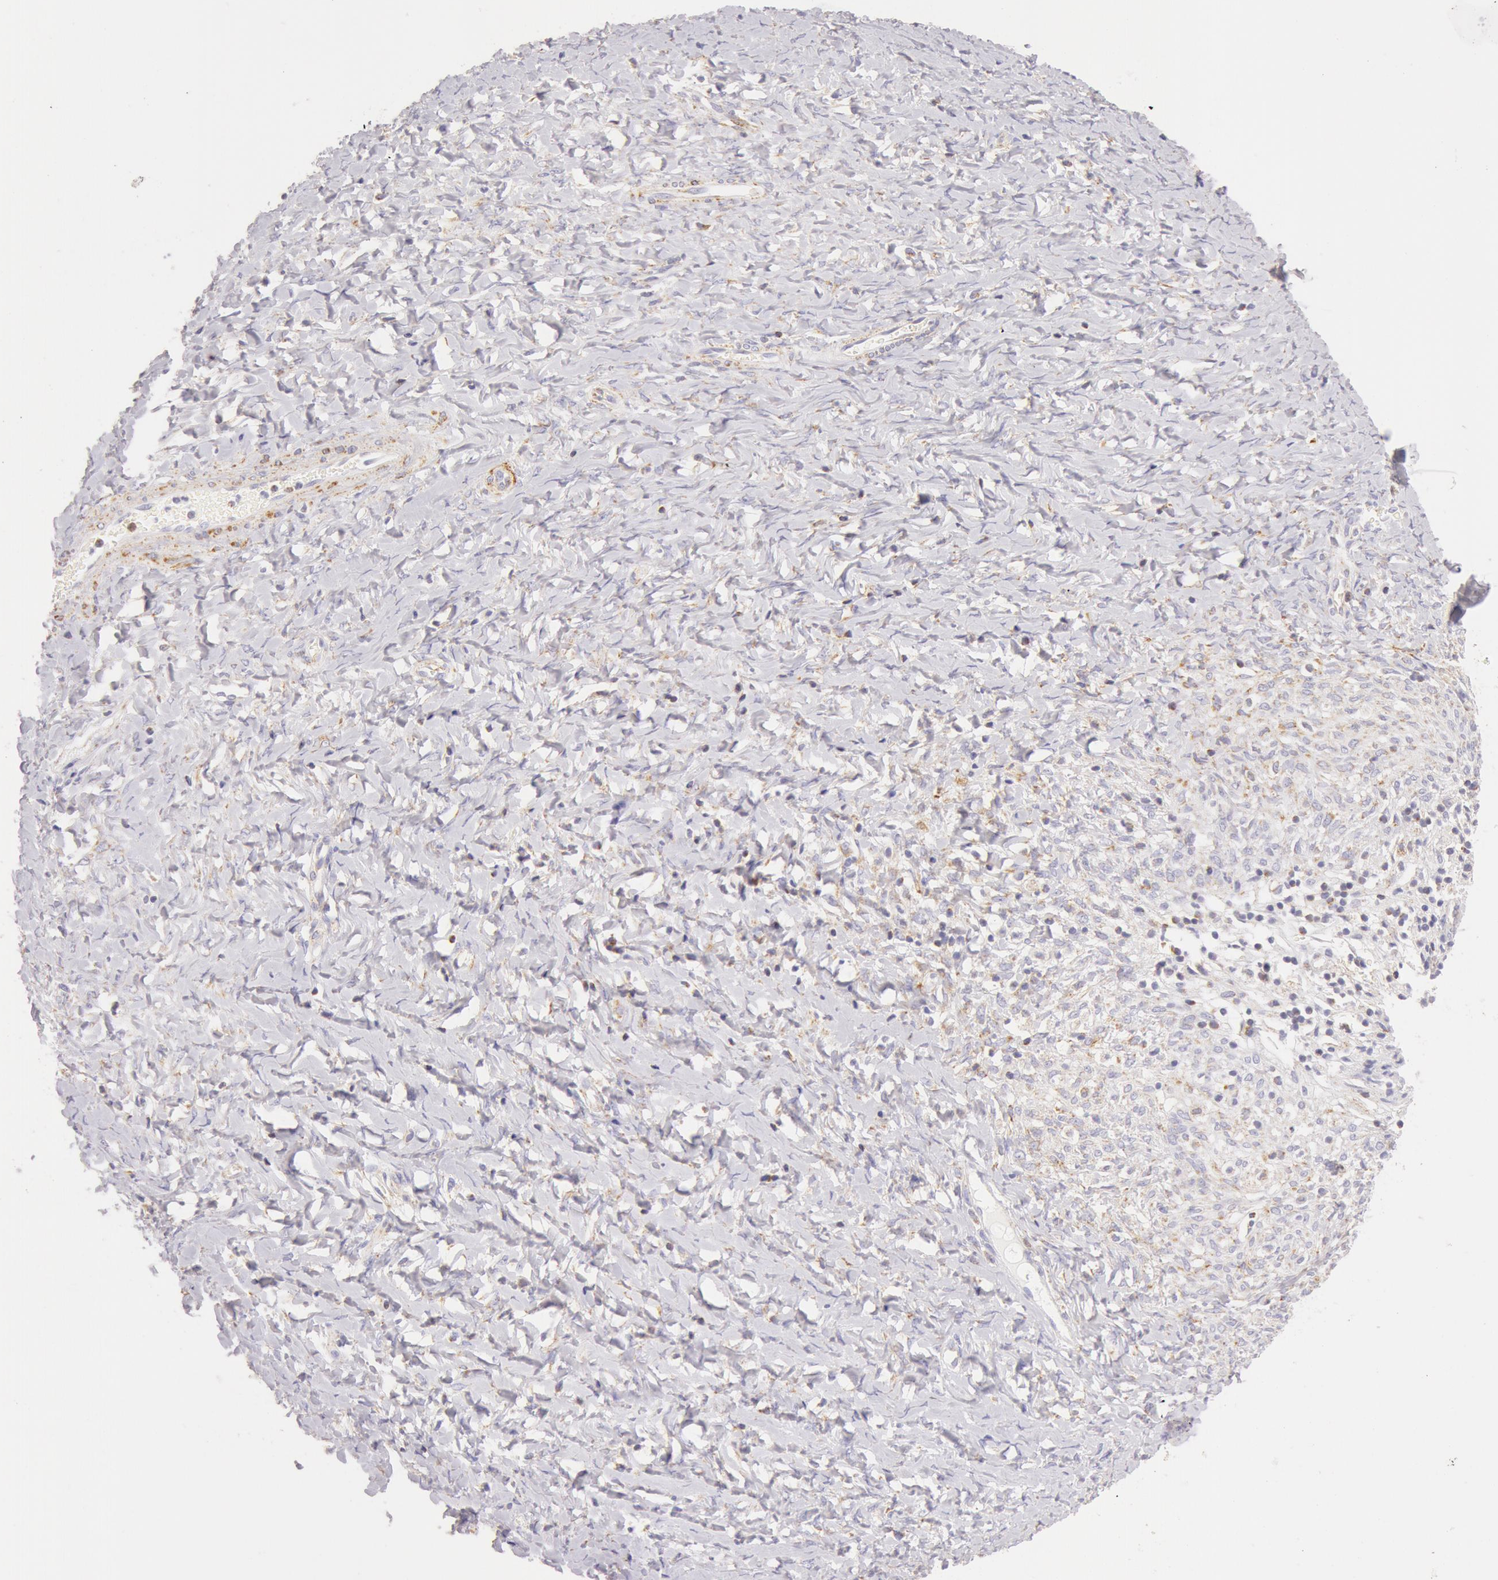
{"staining": {"intensity": "weak", "quantity": "25%-75%", "location": "cytoplasmic/membranous"}, "tissue": "smooth muscle", "cell_type": "Smooth muscle cells", "image_type": "normal", "snomed": [{"axis": "morphology", "description": "Normal tissue, NOS"}, {"axis": "topography", "description": "Uterus"}], "caption": "High-power microscopy captured an IHC image of normal smooth muscle, revealing weak cytoplasmic/membranous positivity in approximately 25%-75% of smooth muscle cells.", "gene": "ATP5F1B", "patient": {"sex": "female", "age": 56}}